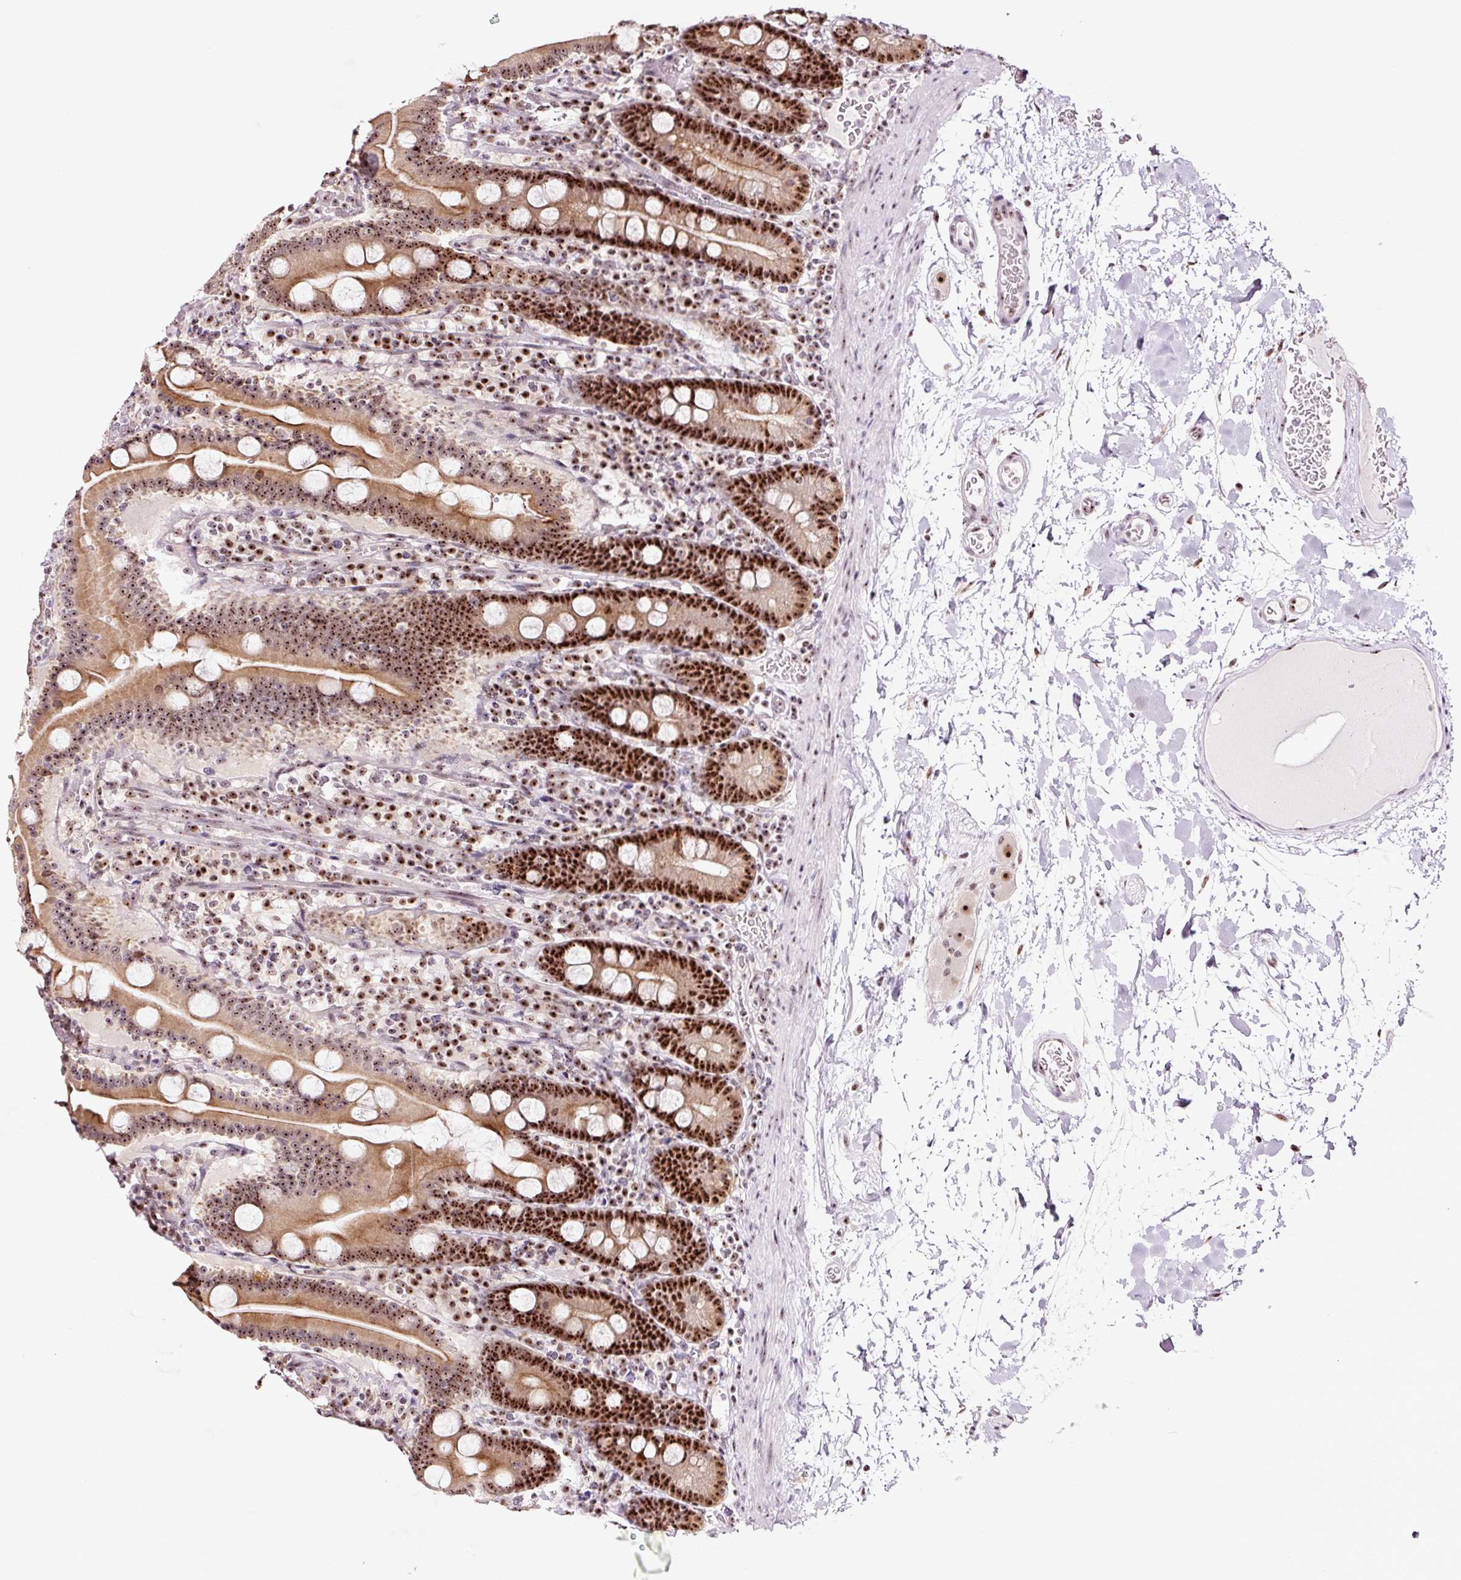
{"staining": {"intensity": "strong", "quantity": ">75%", "location": "cytoplasmic/membranous,nuclear"}, "tissue": "duodenum", "cell_type": "Glandular cells", "image_type": "normal", "snomed": [{"axis": "morphology", "description": "Normal tissue, NOS"}, {"axis": "topography", "description": "Duodenum"}], "caption": "DAB (3,3'-diaminobenzidine) immunohistochemical staining of unremarkable human duodenum exhibits strong cytoplasmic/membranous,nuclear protein staining in about >75% of glandular cells.", "gene": "GNL3", "patient": {"sex": "male", "age": 55}}